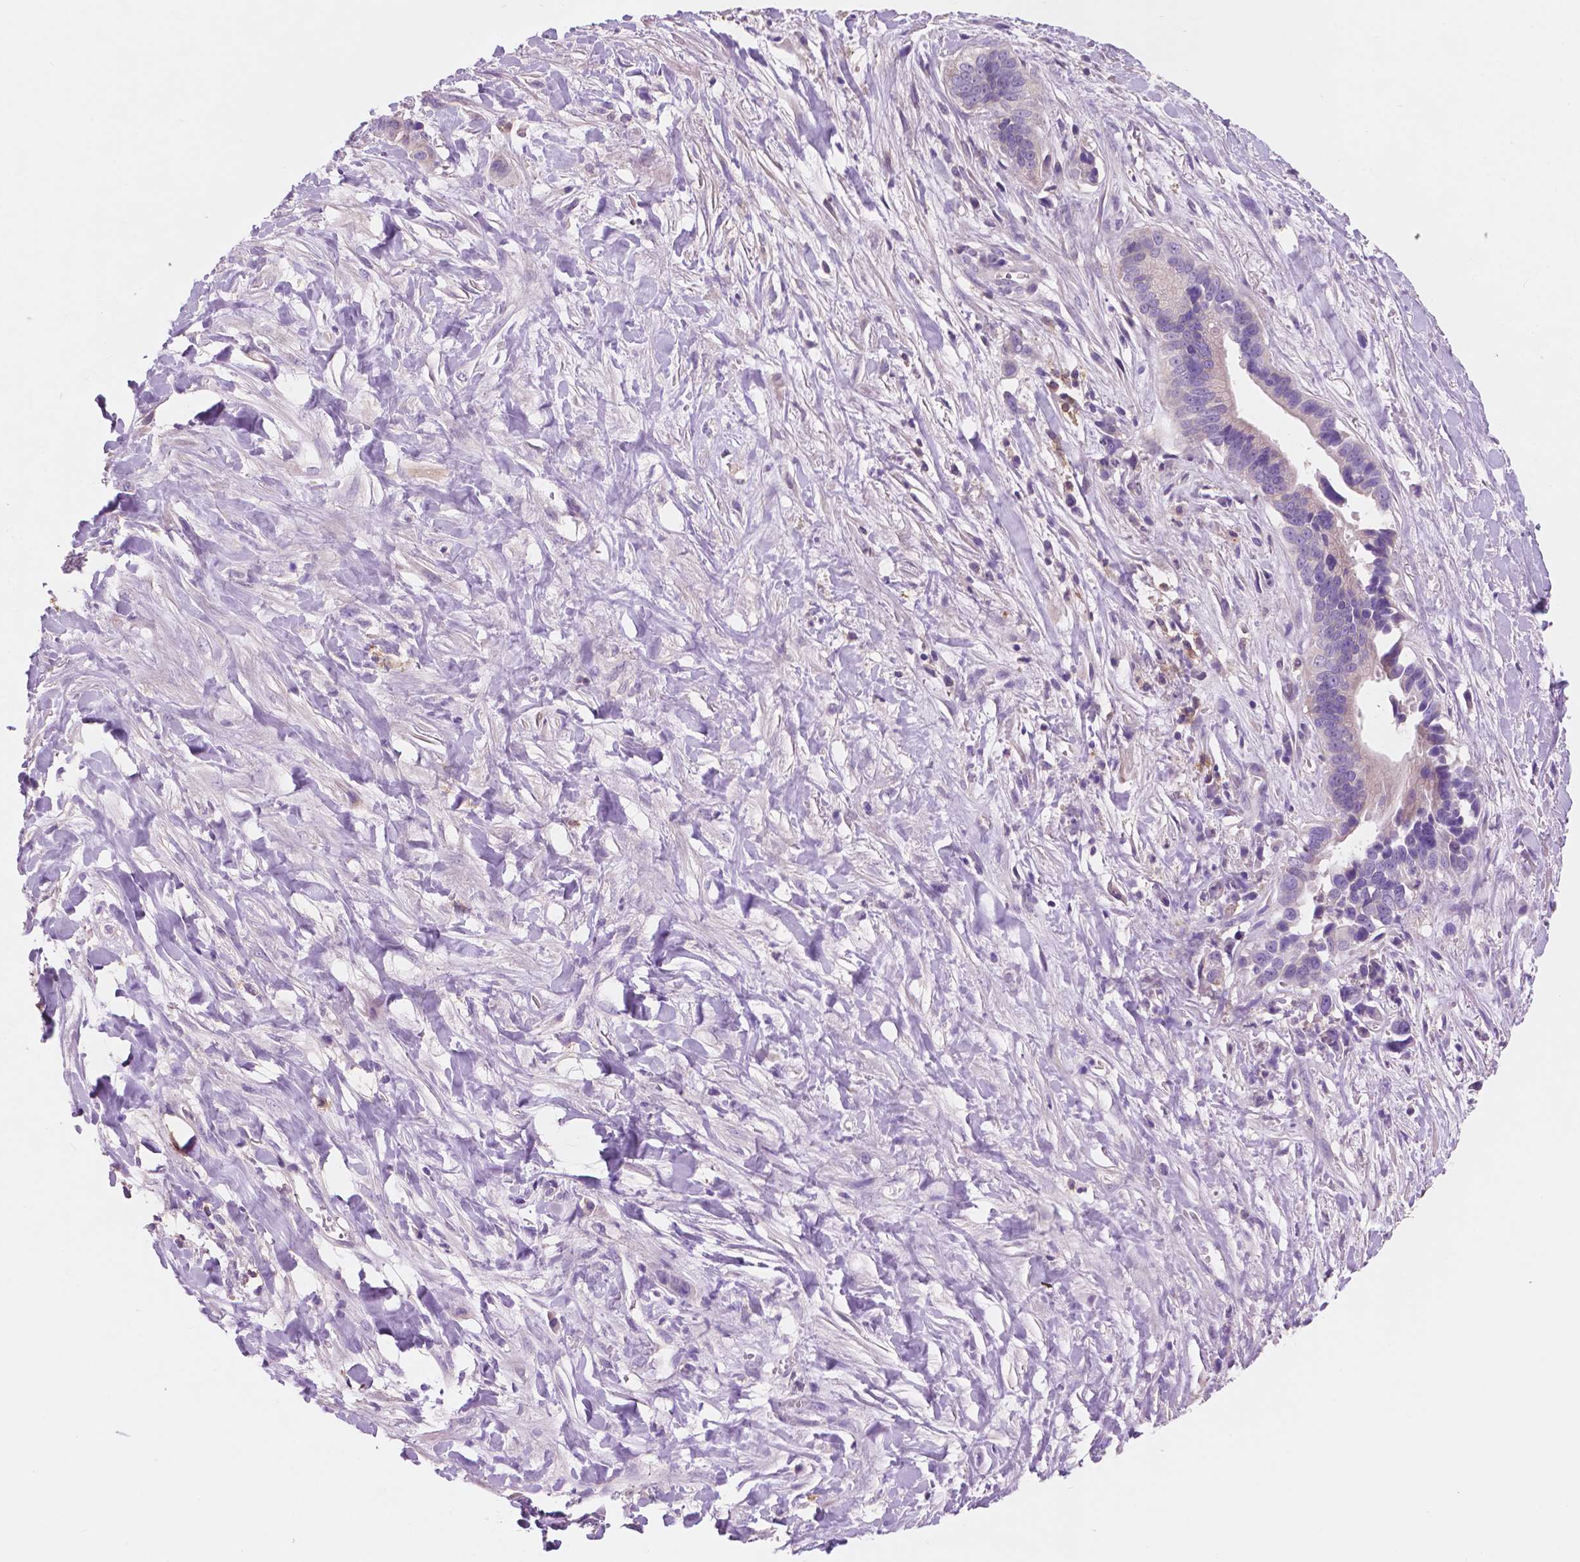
{"staining": {"intensity": "negative", "quantity": "none", "location": "none"}, "tissue": "liver cancer", "cell_type": "Tumor cells", "image_type": "cancer", "snomed": [{"axis": "morphology", "description": "Cholangiocarcinoma"}, {"axis": "topography", "description": "Liver"}], "caption": "Immunohistochemical staining of human liver cancer exhibits no significant expression in tumor cells. The staining is performed using DAB (3,3'-diaminobenzidine) brown chromogen with nuclei counter-stained in using hematoxylin.", "gene": "SEMA4A", "patient": {"sex": "female", "age": 79}}